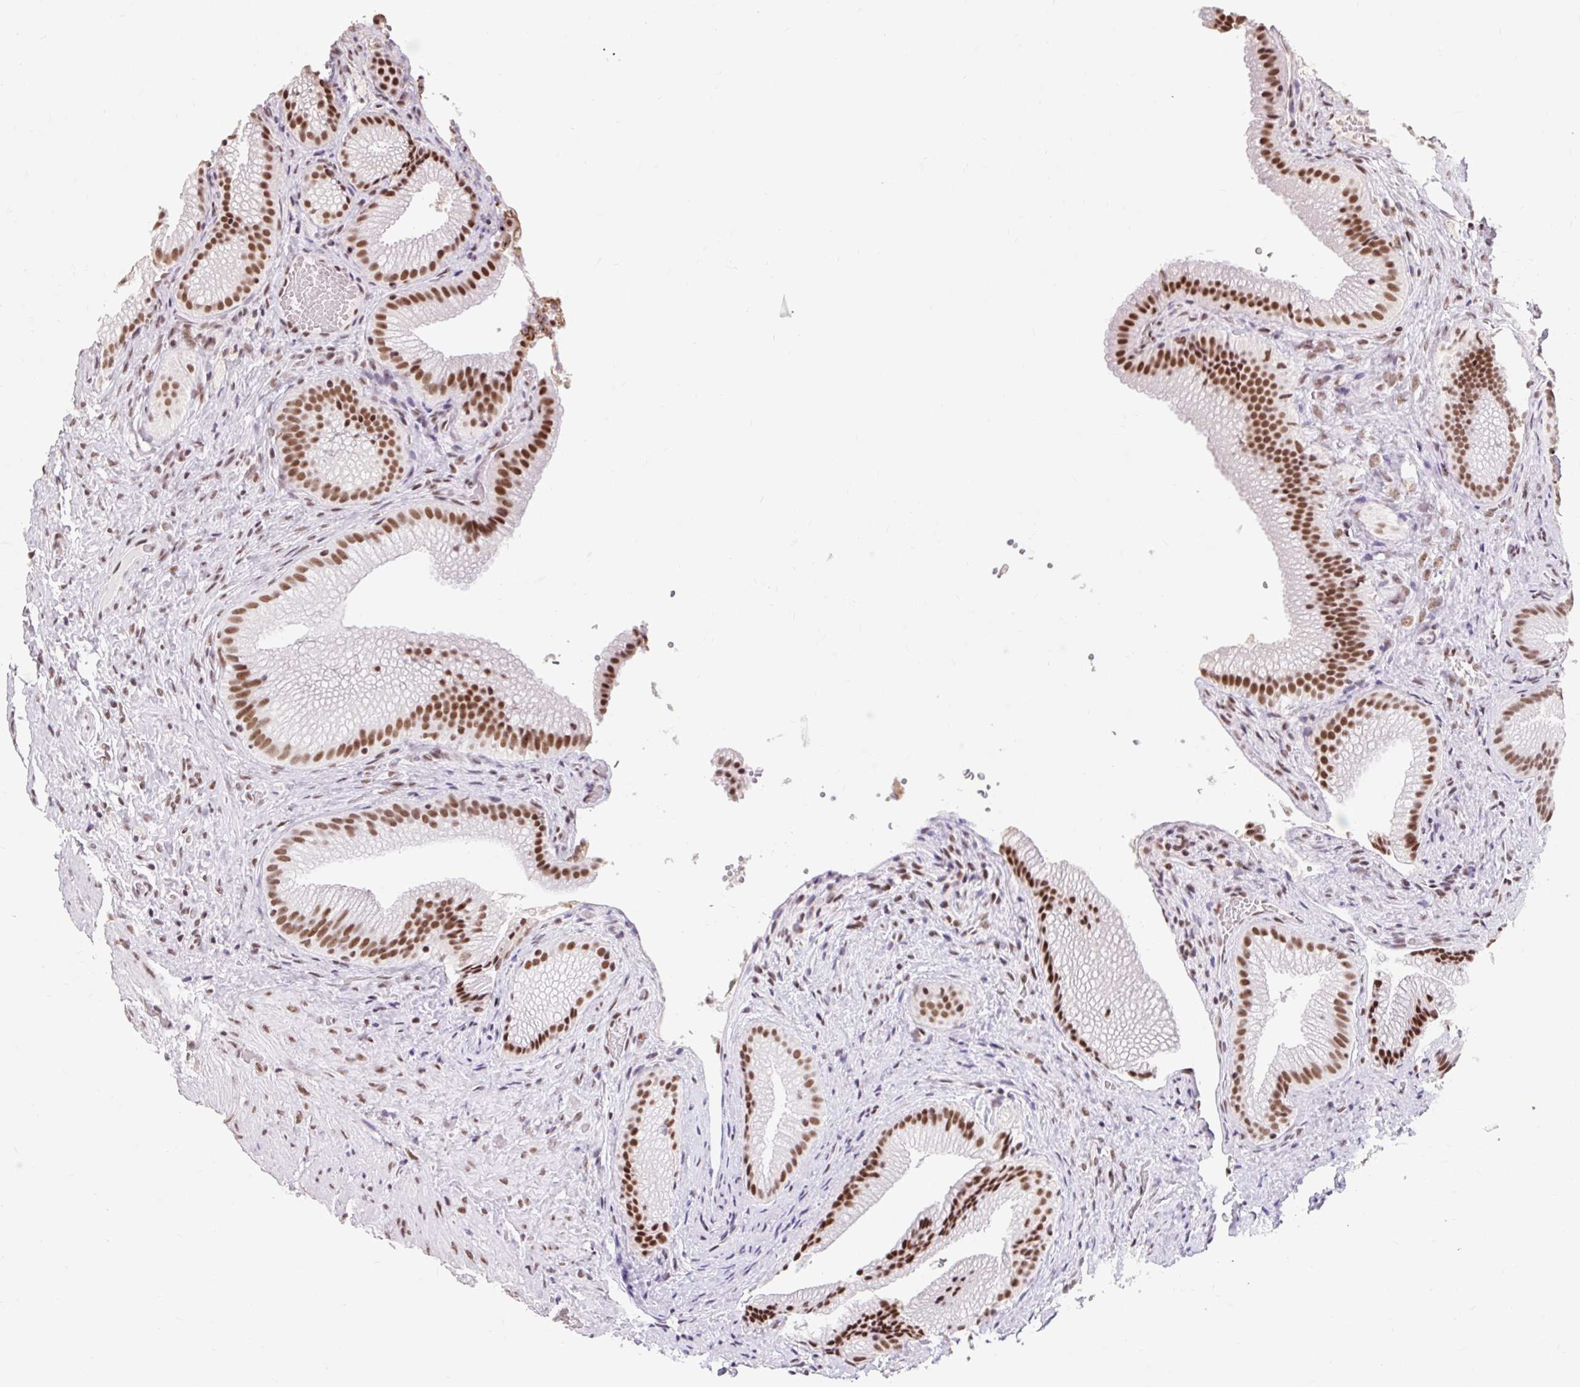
{"staining": {"intensity": "strong", "quantity": ">75%", "location": "nuclear"}, "tissue": "gallbladder", "cell_type": "Glandular cells", "image_type": "normal", "snomed": [{"axis": "morphology", "description": "Normal tissue, NOS"}, {"axis": "morphology", "description": "Inflammation, NOS"}, {"axis": "topography", "description": "Gallbladder"}], "caption": "A brown stain highlights strong nuclear staining of a protein in glandular cells of normal gallbladder.", "gene": "SRSF10", "patient": {"sex": "male", "age": 51}}